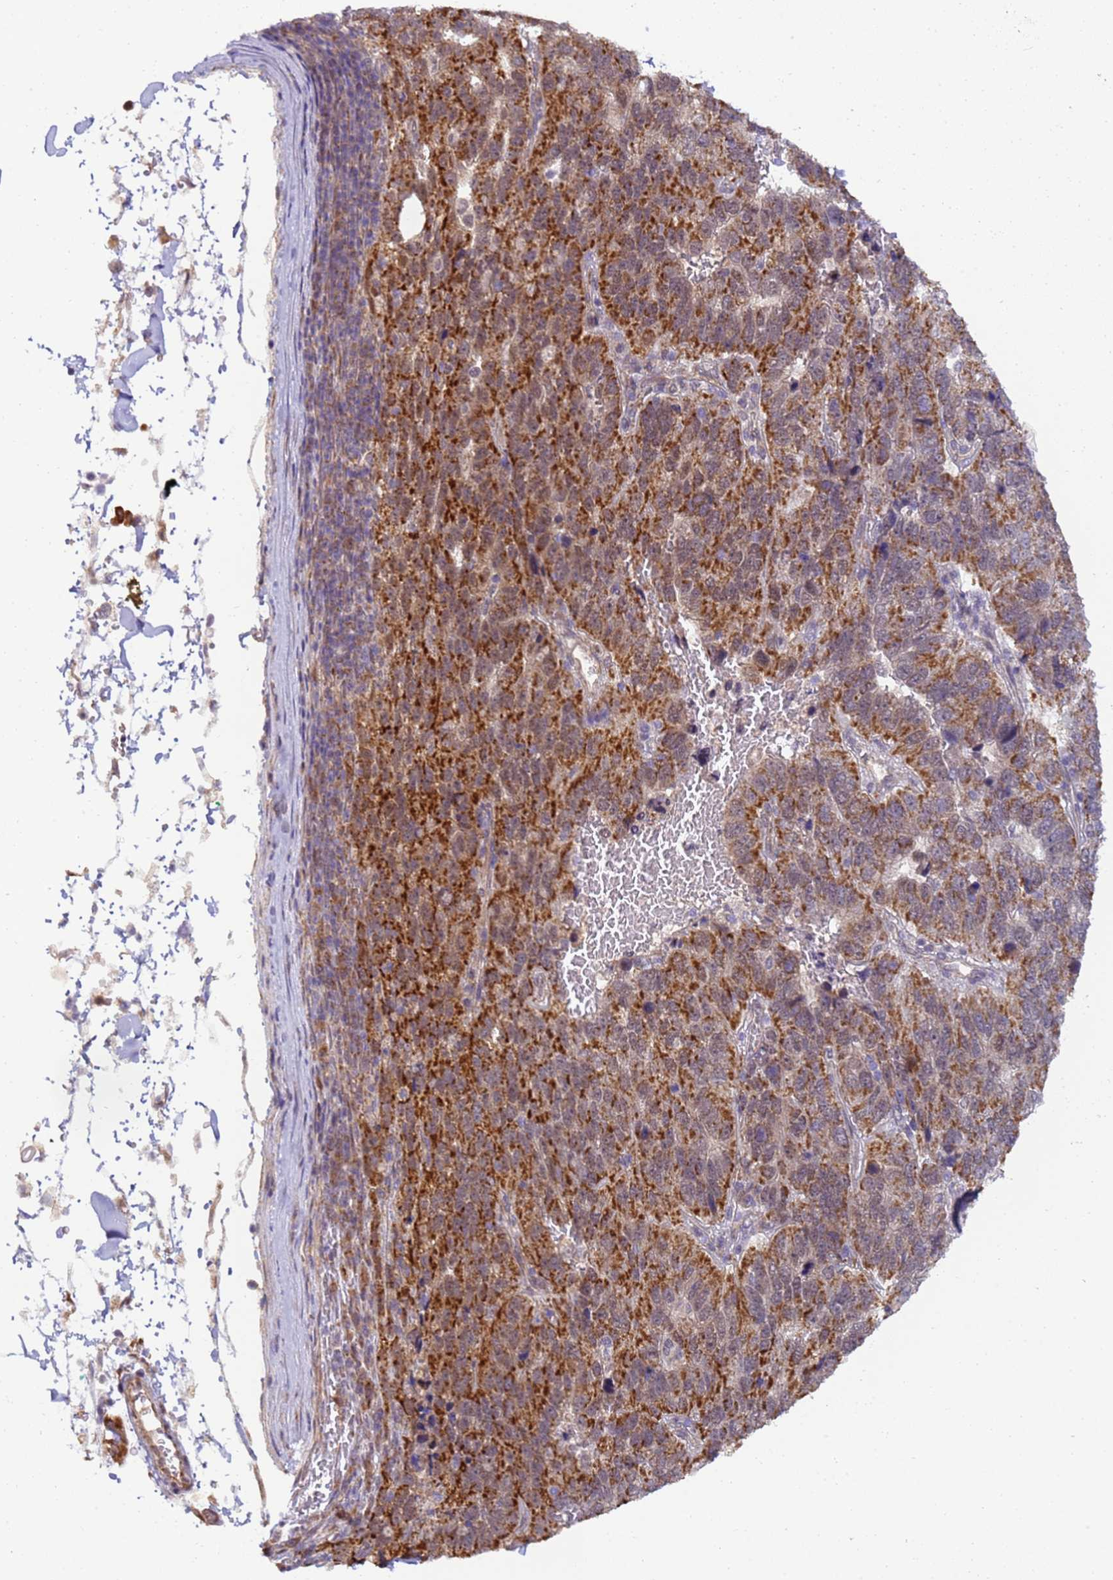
{"staining": {"intensity": "moderate", "quantity": ">75%", "location": "cytoplasmic/membranous"}, "tissue": "pancreatic cancer", "cell_type": "Tumor cells", "image_type": "cancer", "snomed": [{"axis": "morphology", "description": "Adenocarcinoma, NOS"}, {"axis": "topography", "description": "Pancreas"}], "caption": "Brown immunohistochemical staining in adenocarcinoma (pancreatic) exhibits moderate cytoplasmic/membranous expression in approximately >75% of tumor cells. Using DAB (brown) and hematoxylin (blue) stains, captured at high magnification using brightfield microscopy.", "gene": "RAPGEF3", "patient": {"sex": "female", "age": 61}}